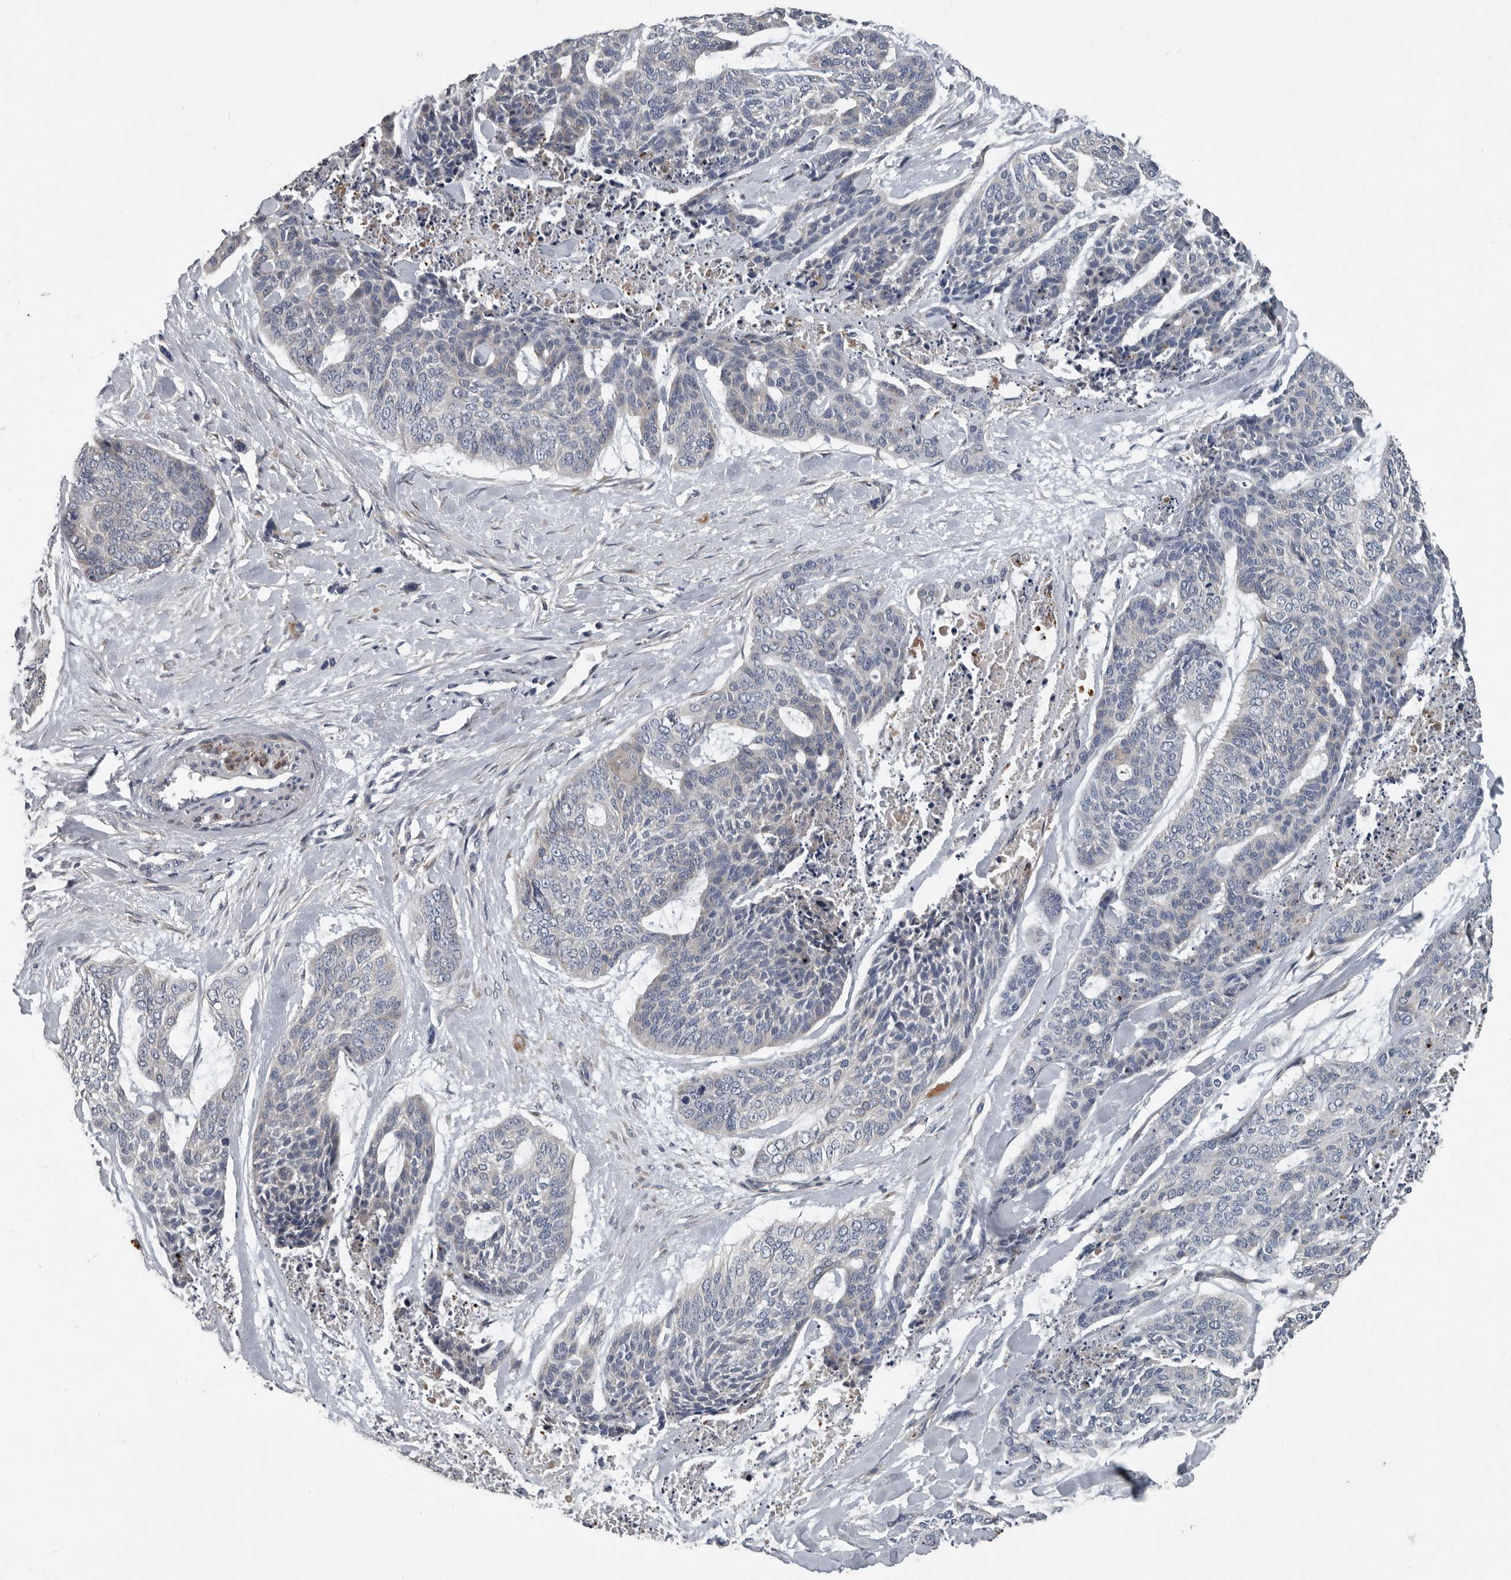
{"staining": {"intensity": "negative", "quantity": "none", "location": "none"}, "tissue": "skin cancer", "cell_type": "Tumor cells", "image_type": "cancer", "snomed": [{"axis": "morphology", "description": "Basal cell carcinoma"}, {"axis": "topography", "description": "Skin"}], "caption": "This is a photomicrograph of IHC staining of basal cell carcinoma (skin), which shows no expression in tumor cells.", "gene": "DPY19L4", "patient": {"sex": "female", "age": 64}}